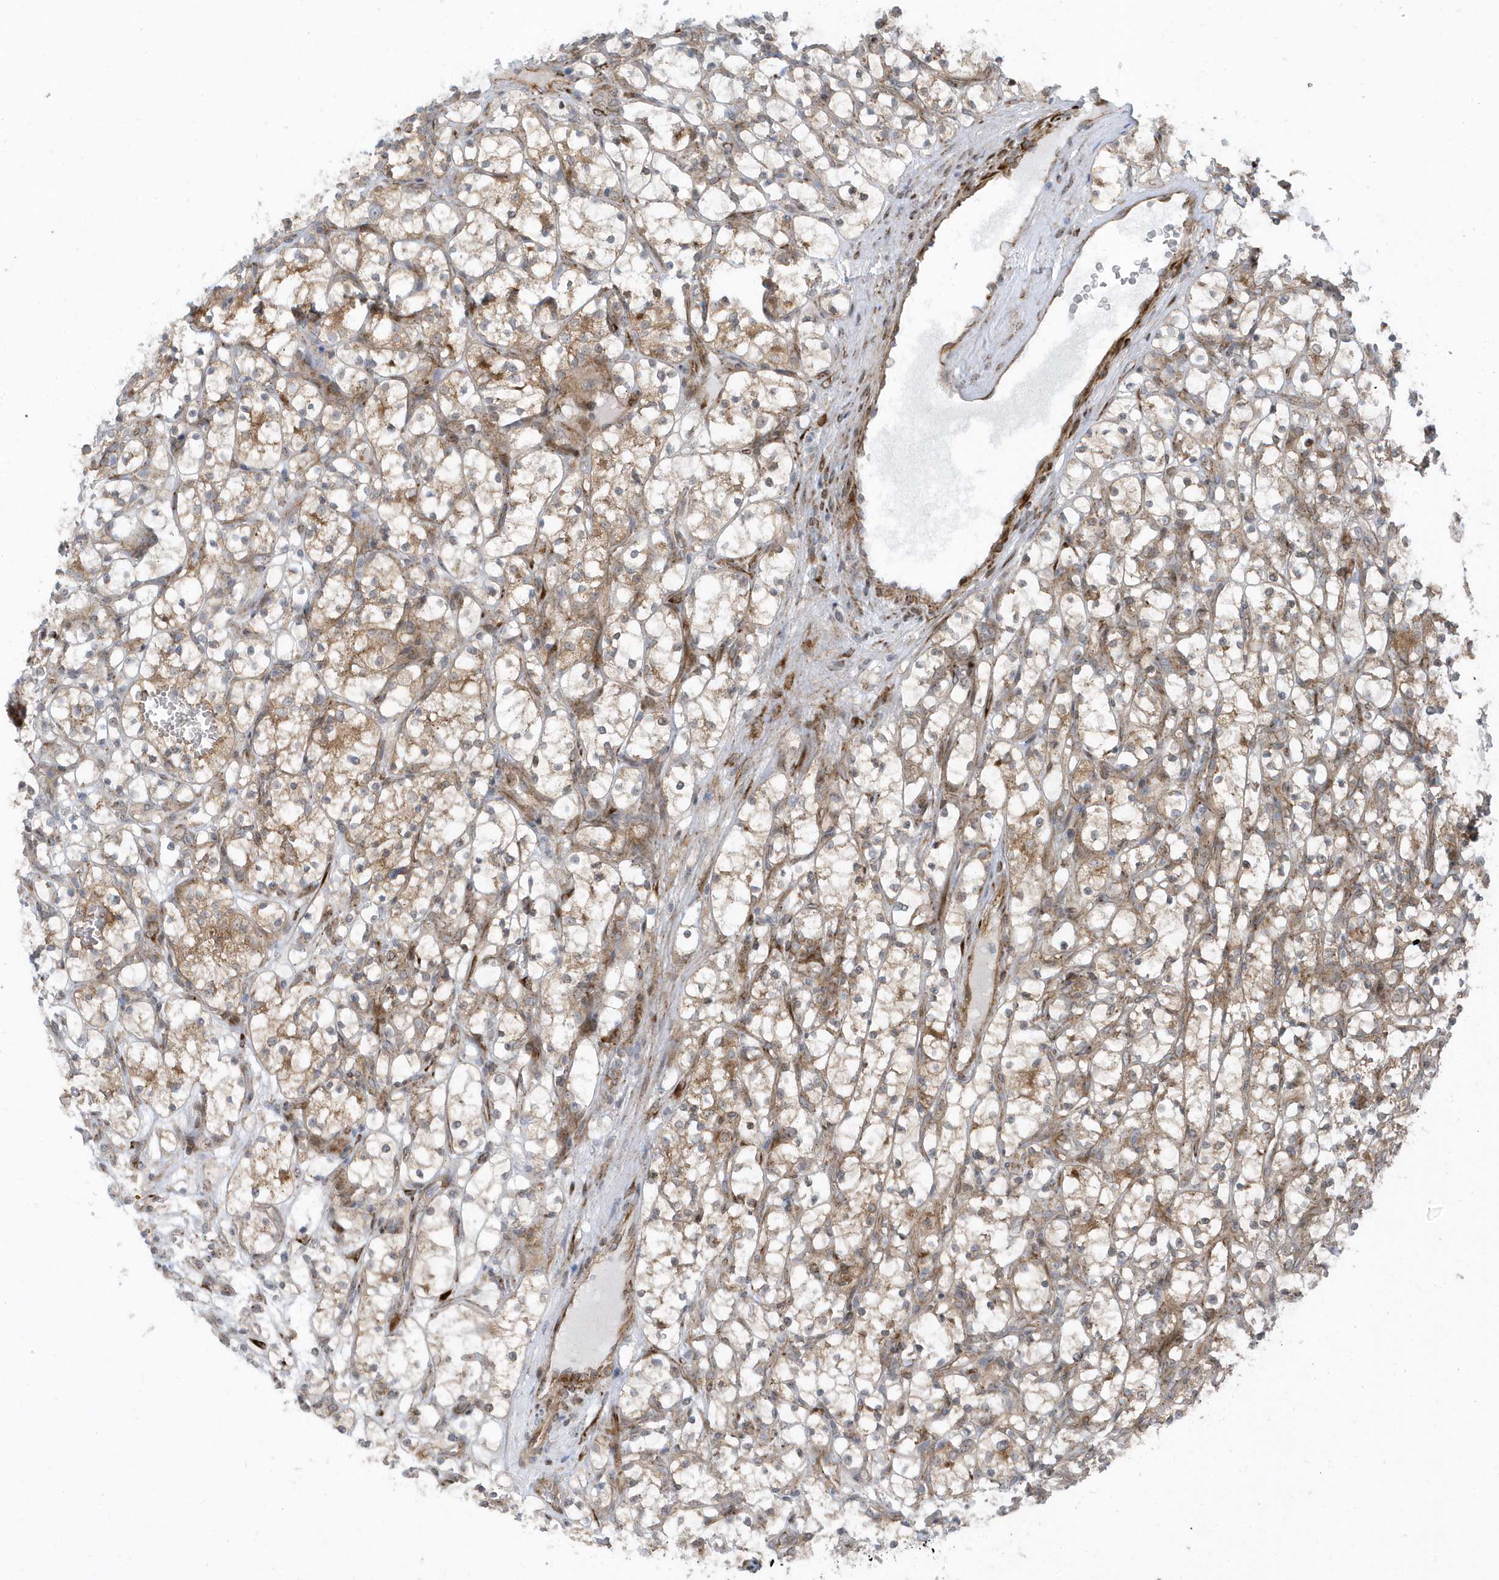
{"staining": {"intensity": "weak", "quantity": ">75%", "location": "cytoplasmic/membranous"}, "tissue": "renal cancer", "cell_type": "Tumor cells", "image_type": "cancer", "snomed": [{"axis": "morphology", "description": "Adenocarcinoma, NOS"}, {"axis": "topography", "description": "Kidney"}], "caption": "Renal cancer stained for a protein reveals weak cytoplasmic/membranous positivity in tumor cells.", "gene": "FAM98A", "patient": {"sex": "female", "age": 69}}